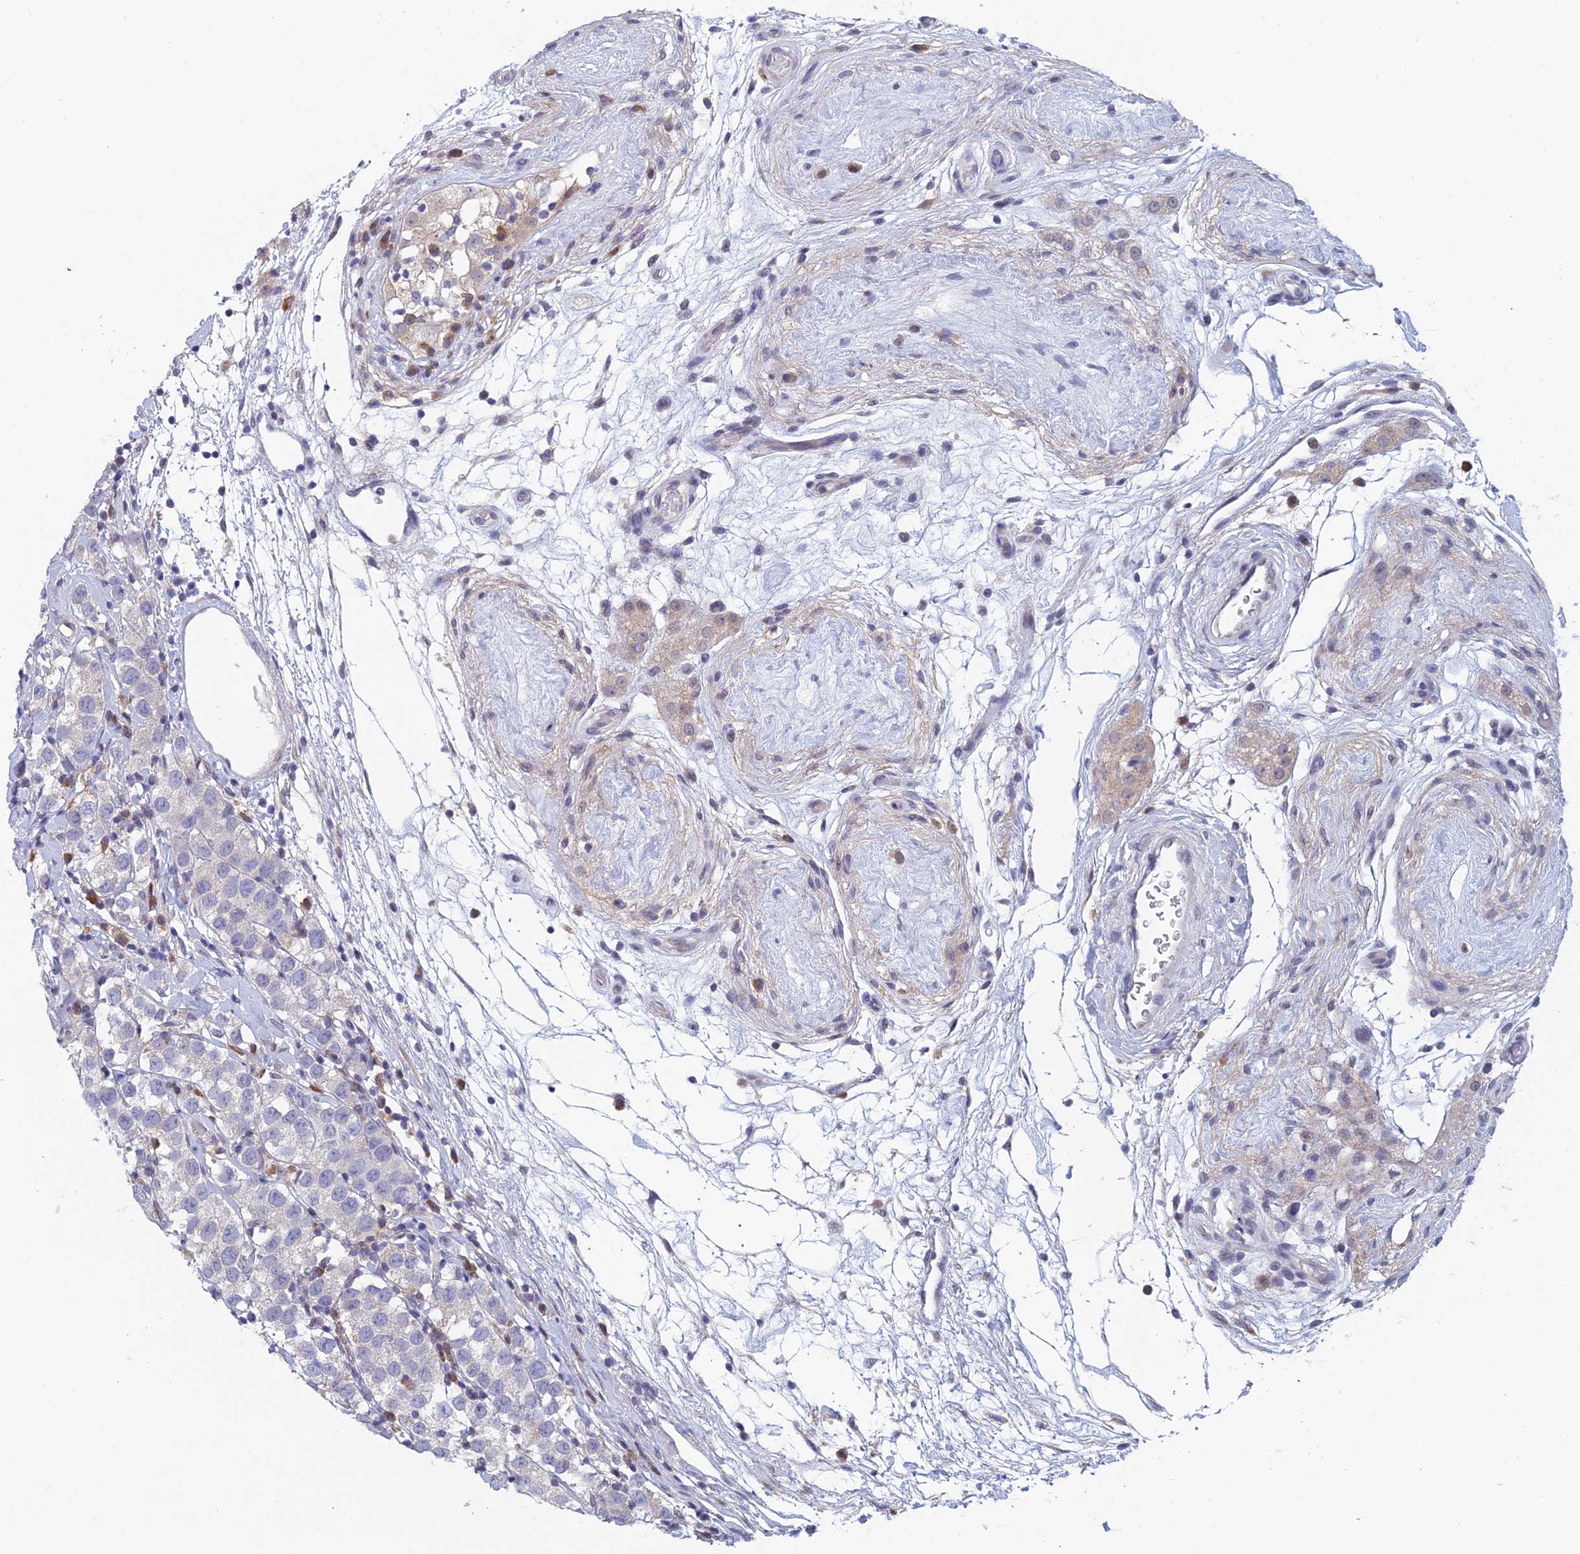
{"staining": {"intensity": "negative", "quantity": "none", "location": "none"}, "tissue": "testis cancer", "cell_type": "Tumor cells", "image_type": "cancer", "snomed": [{"axis": "morphology", "description": "Seminoma, NOS"}, {"axis": "topography", "description": "Testis"}], "caption": "Immunohistochemistry micrograph of neoplastic tissue: testis seminoma stained with DAB demonstrates no significant protein expression in tumor cells.", "gene": "SRA1", "patient": {"sex": "male", "age": 34}}